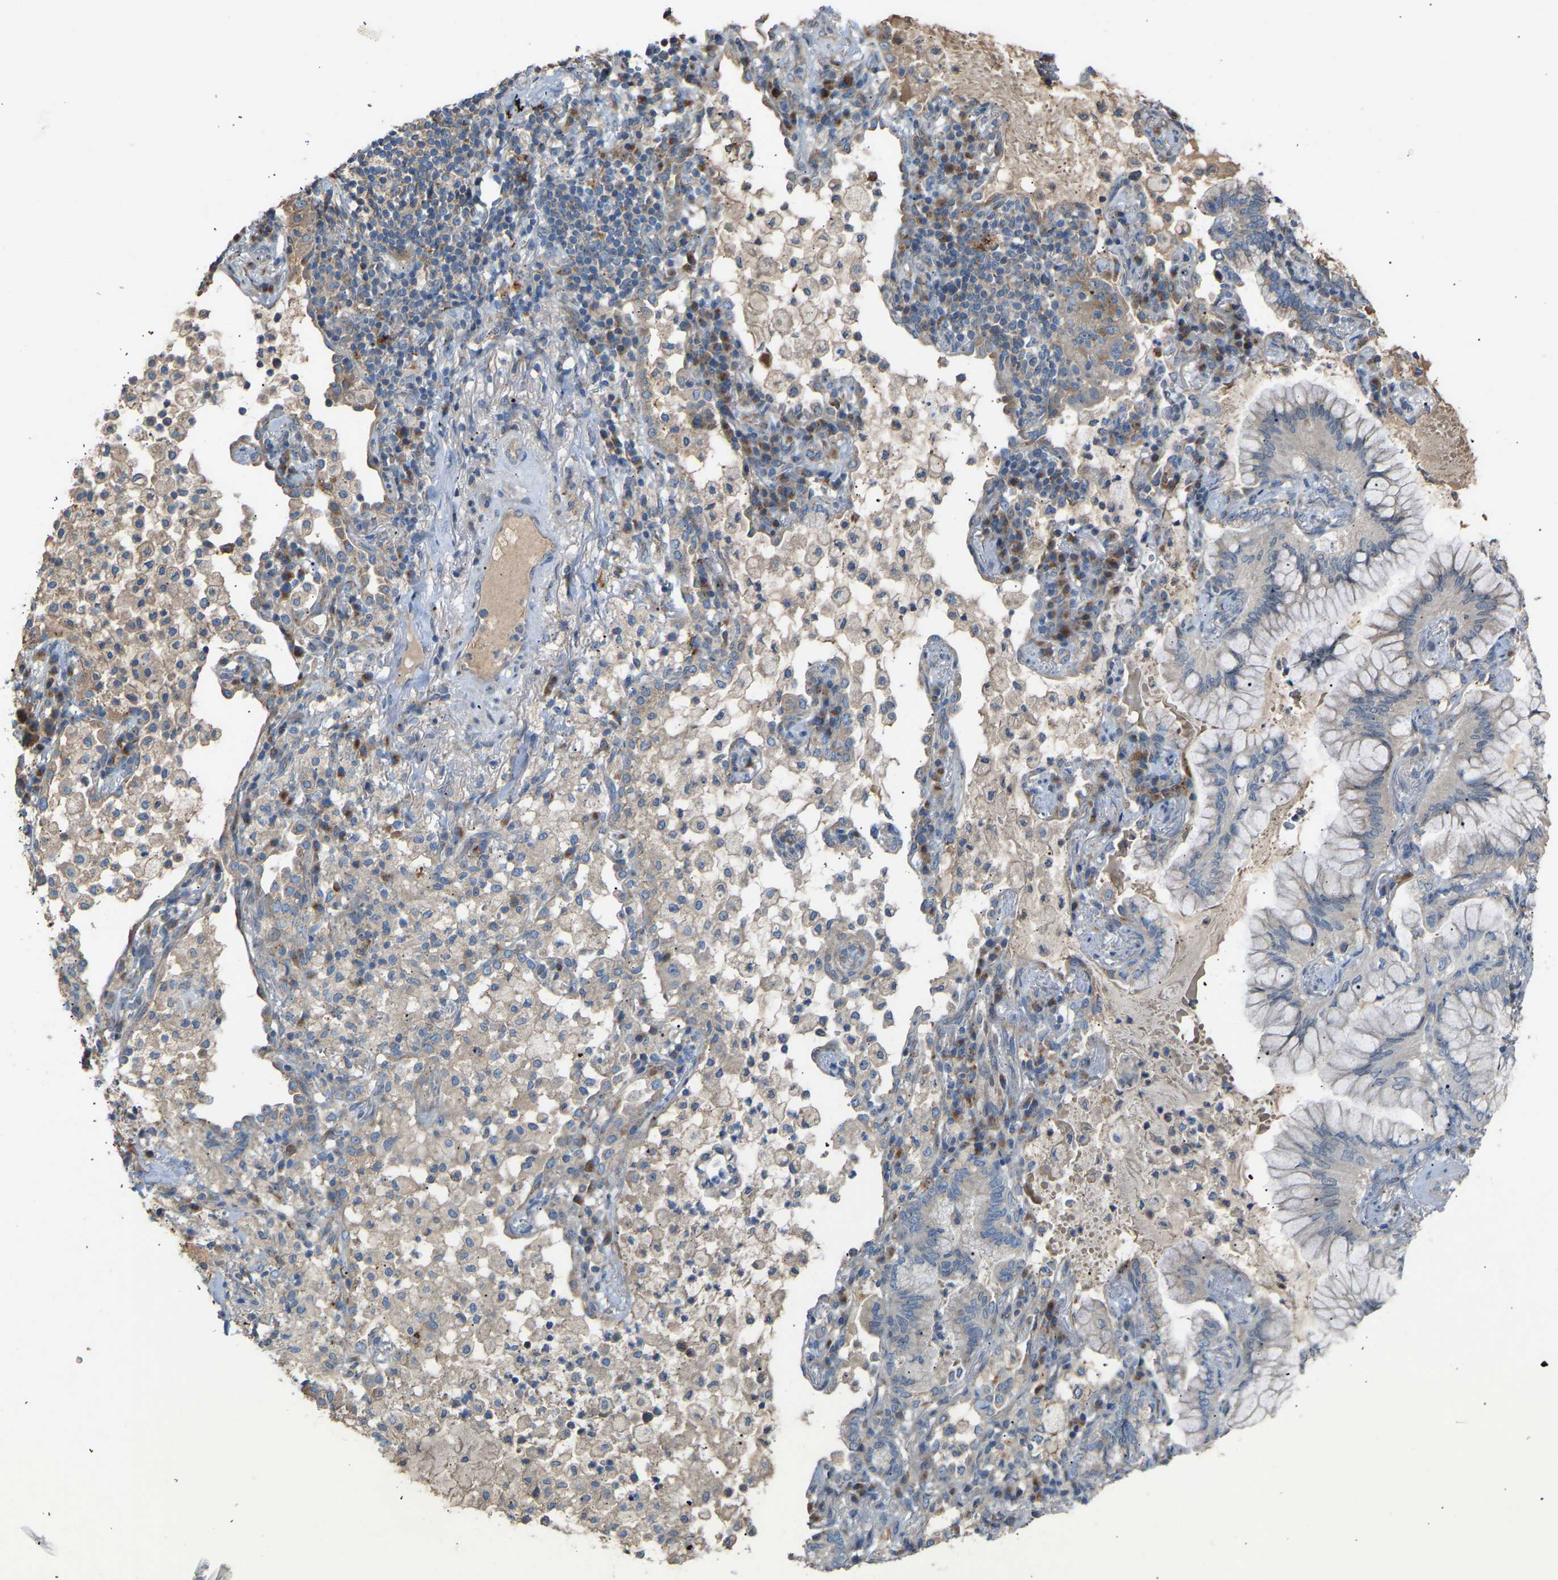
{"staining": {"intensity": "negative", "quantity": "none", "location": "none"}, "tissue": "lung cancer", "cell_type": "Tumor cells", "image_type": "cancer", "snomed": [{"axis": "morphology", "description": "Adenocarcinoma, NOS"}, {"axis": "topography", "description": "Lung"}], "caption": "Tumor cells are negative for protein expression in human lung cancer.", "gene": "RGP1", "patient": {"sex": "female", "age": 70}}